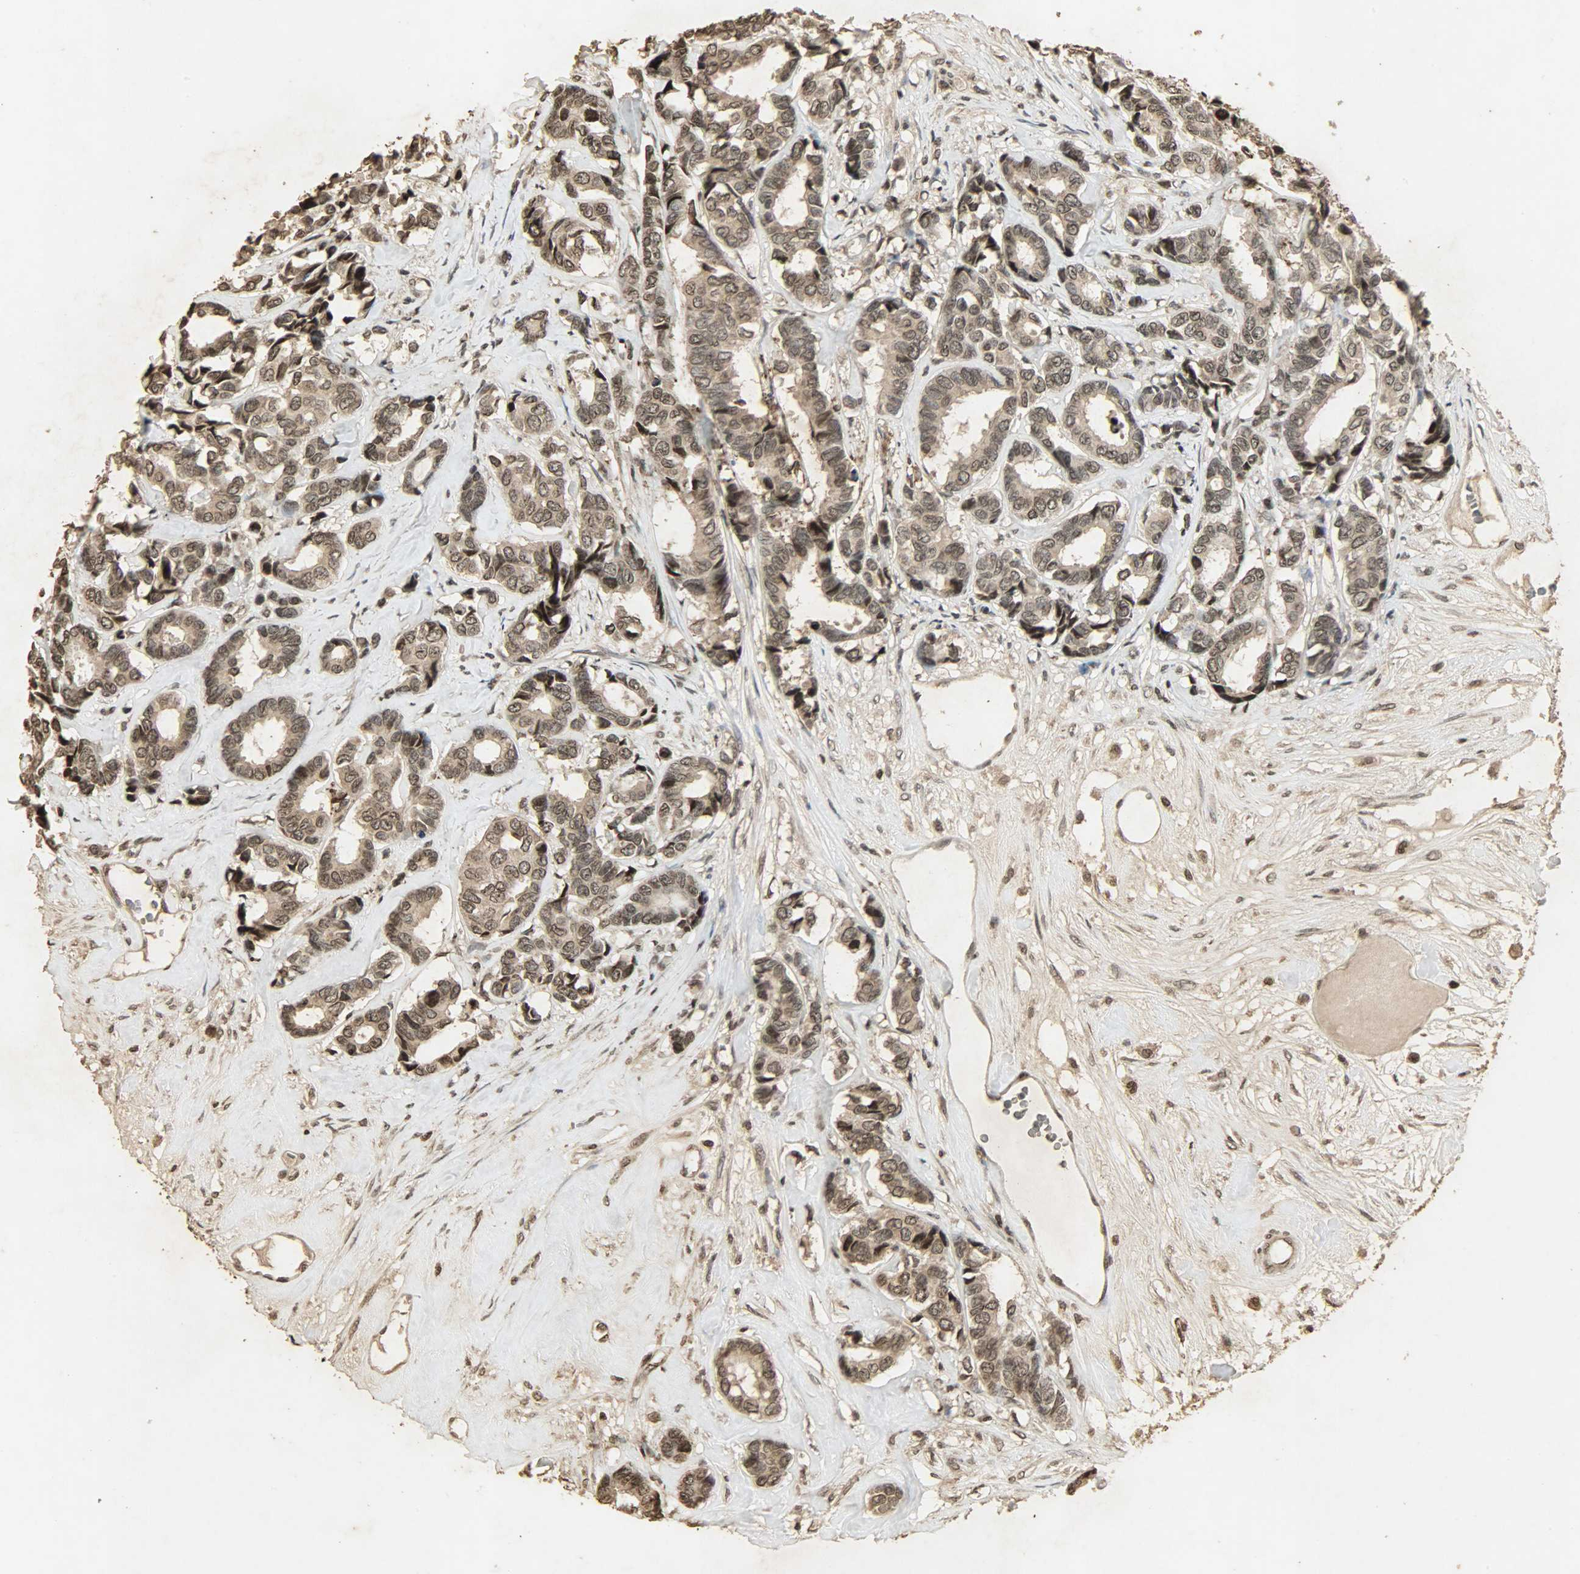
{"staining": {"intensity": "strong", "quantity": ">75%", "location": "cytoplasmic/membranous,nuclear"}, "tissue": "breast cancer", "cell_type": "Tumor cells", "image_type": "cancer", "snomed": [{"axis": "morphology", "description": "Duct carcinoma"}, {"axis": "topography", "description": "Breast"}], "caption": "A photomicrograph of invasive ductal carcinoma (breast) stained for a protein shows strong cytoplasmic/membranous and nuclear brown staining in tumor cells.", "gene": "PPP3R1", "patient": {"sex": "female", "age": 87}}